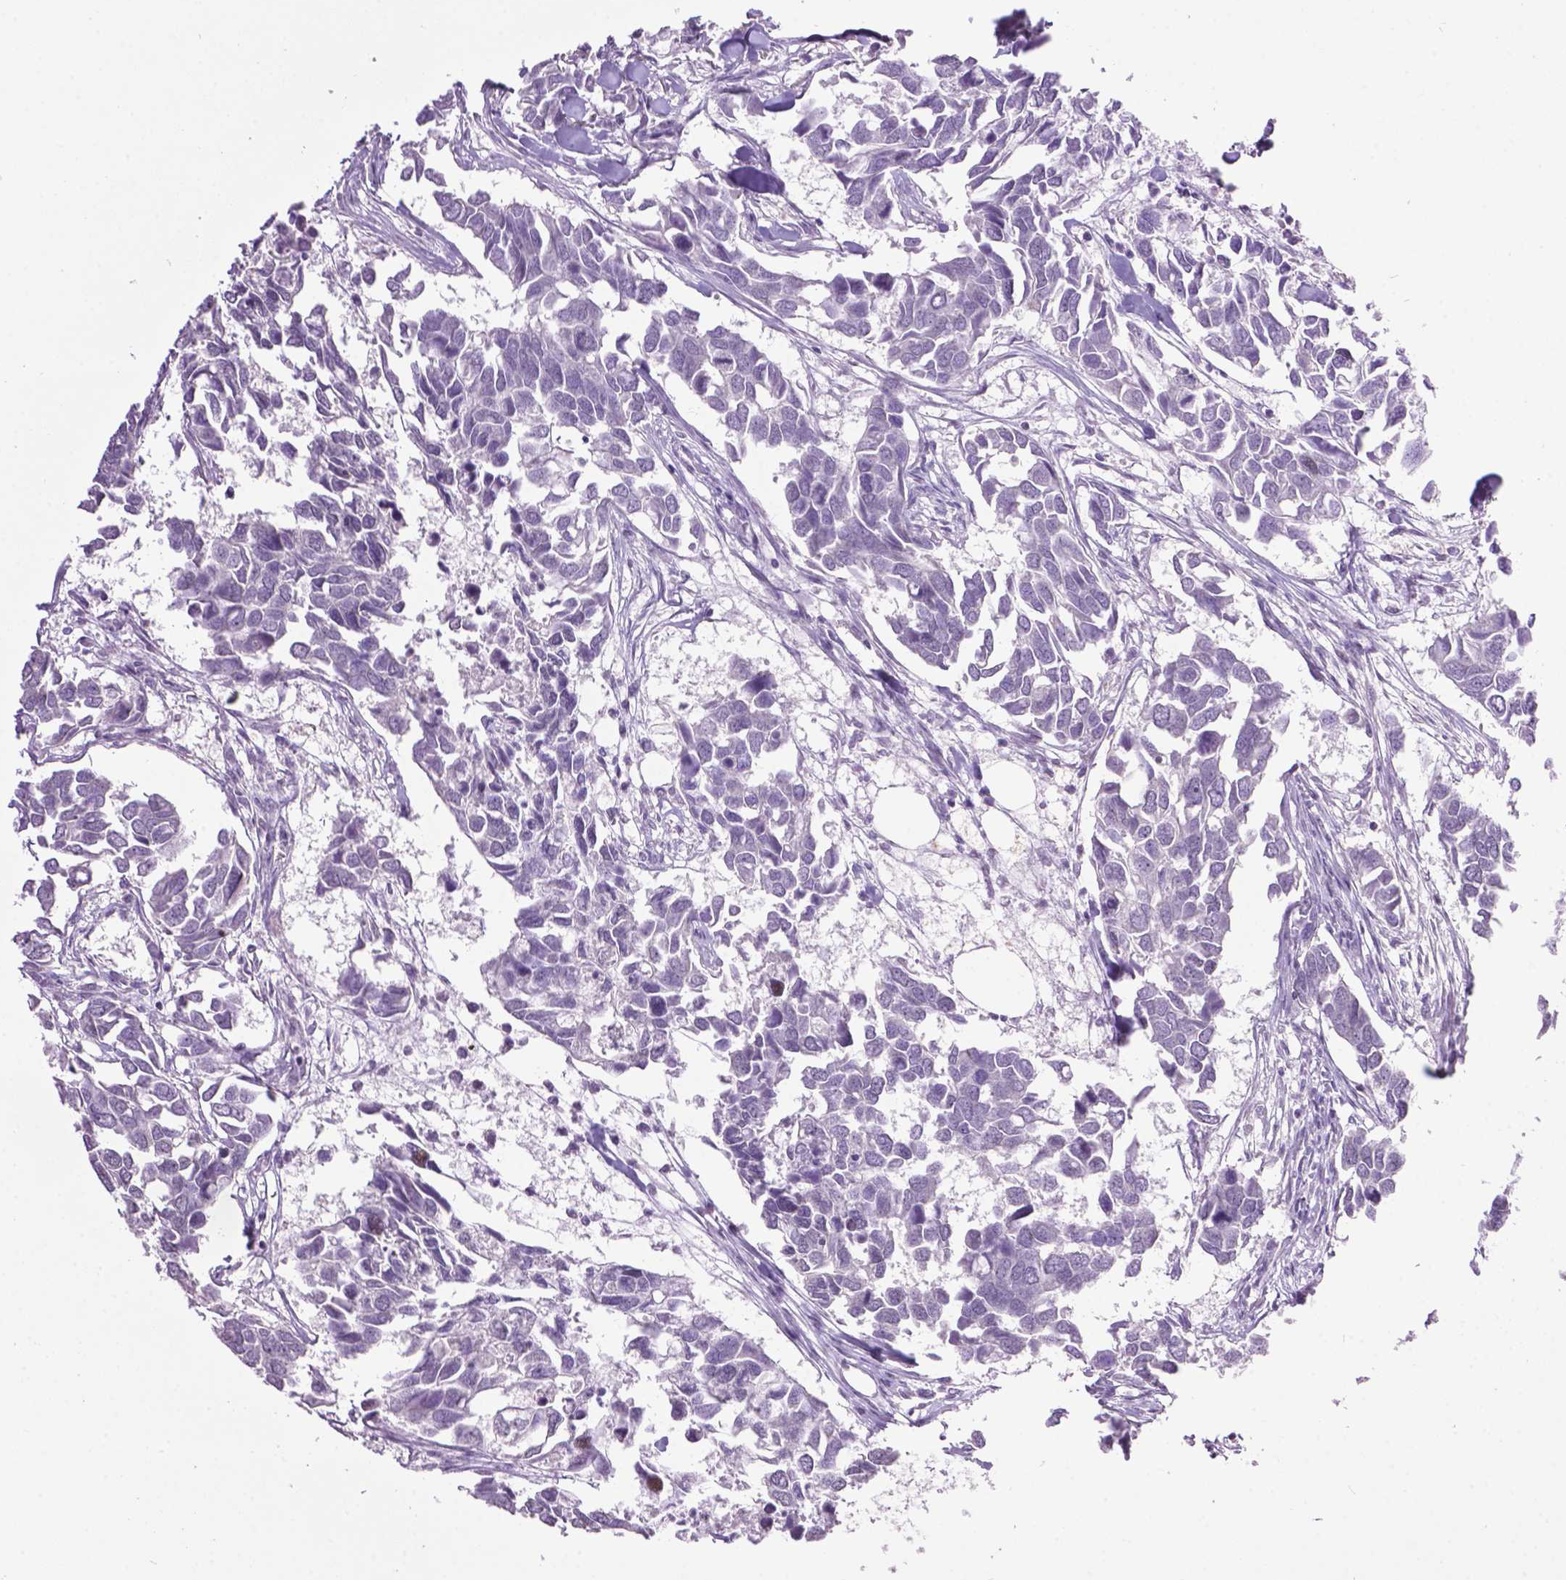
{"staining": {"intensity": "negative", "quantity": "none", "location": "none"}, "tissue": "breast cancer", "cell_type": "Tumor cells", "image_type": "cancer", "snomed": [{"axis": "morphology", "description": "Duct carcinoma"}, {"axis": "topography", "description": "Breast"}], "caption": "The micrograph reveals no staining of tumor cells in breast cancer (intraductal carcinoma).", "gene": "TH", "patient": {"sex": "female", "age": 83}}